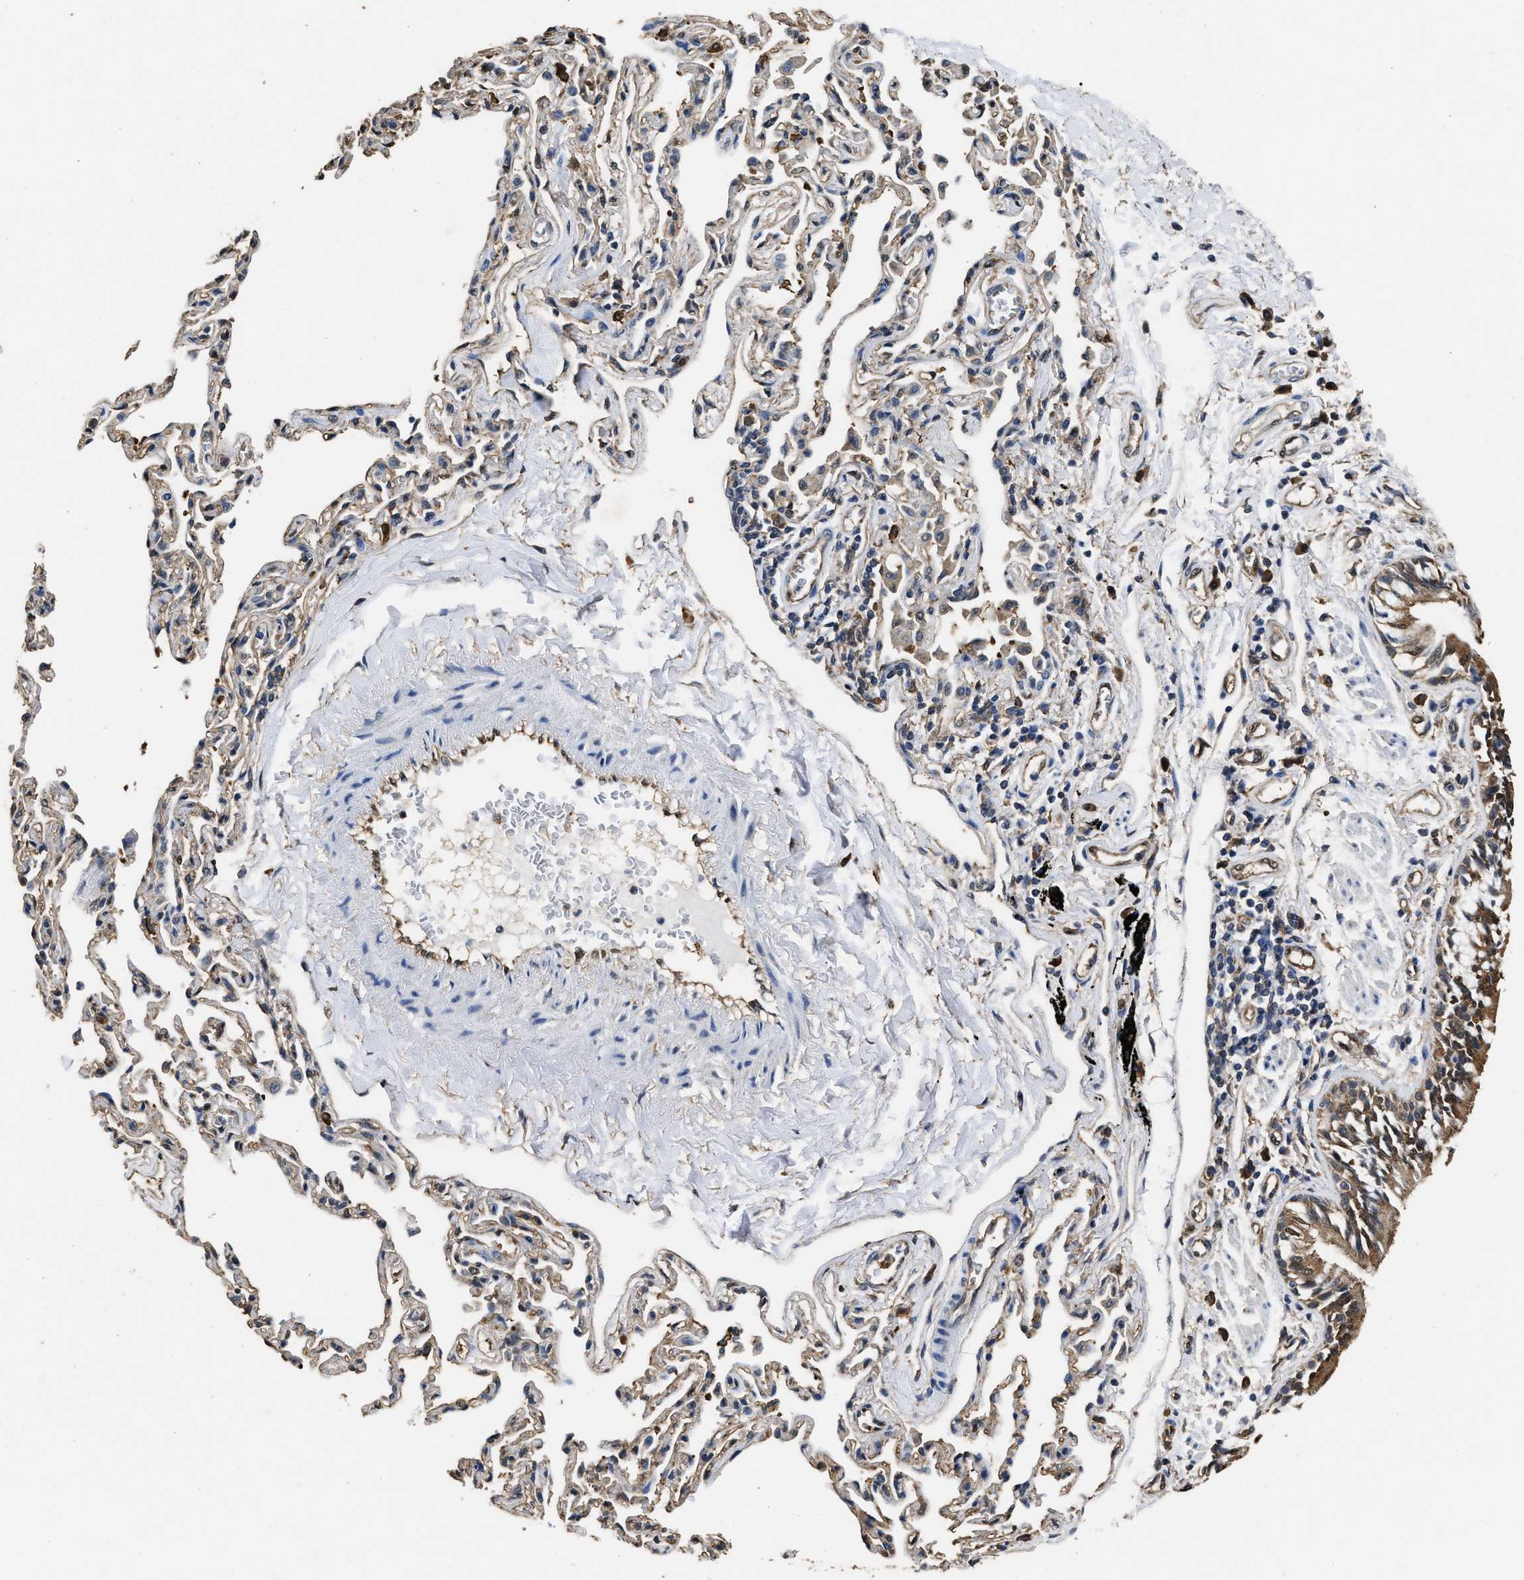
{"staining": {"intensity": "moderate", "quantity": ">75%", "location": "cytoplasmic/membranous"}, "tissue": "bronchus", "cell_type": "Respiratory epithelial cells", "image_type": "normal", "snomed": [{"axis": "morphology", "description": "Normal tissue, NOS"}, {"axis": "topography", "description": "Bronchus"}, {"axis": "topography", "description": "Lung"}], "caption": "The photomicrograph displays staining of normal bronchus, revealing moderate cytoplasmic/membranous protein positivity (brown color) within respiratory epithelial cells.", "gene": "YWHAE", "patient": {"sex": "male", "age": 64}}